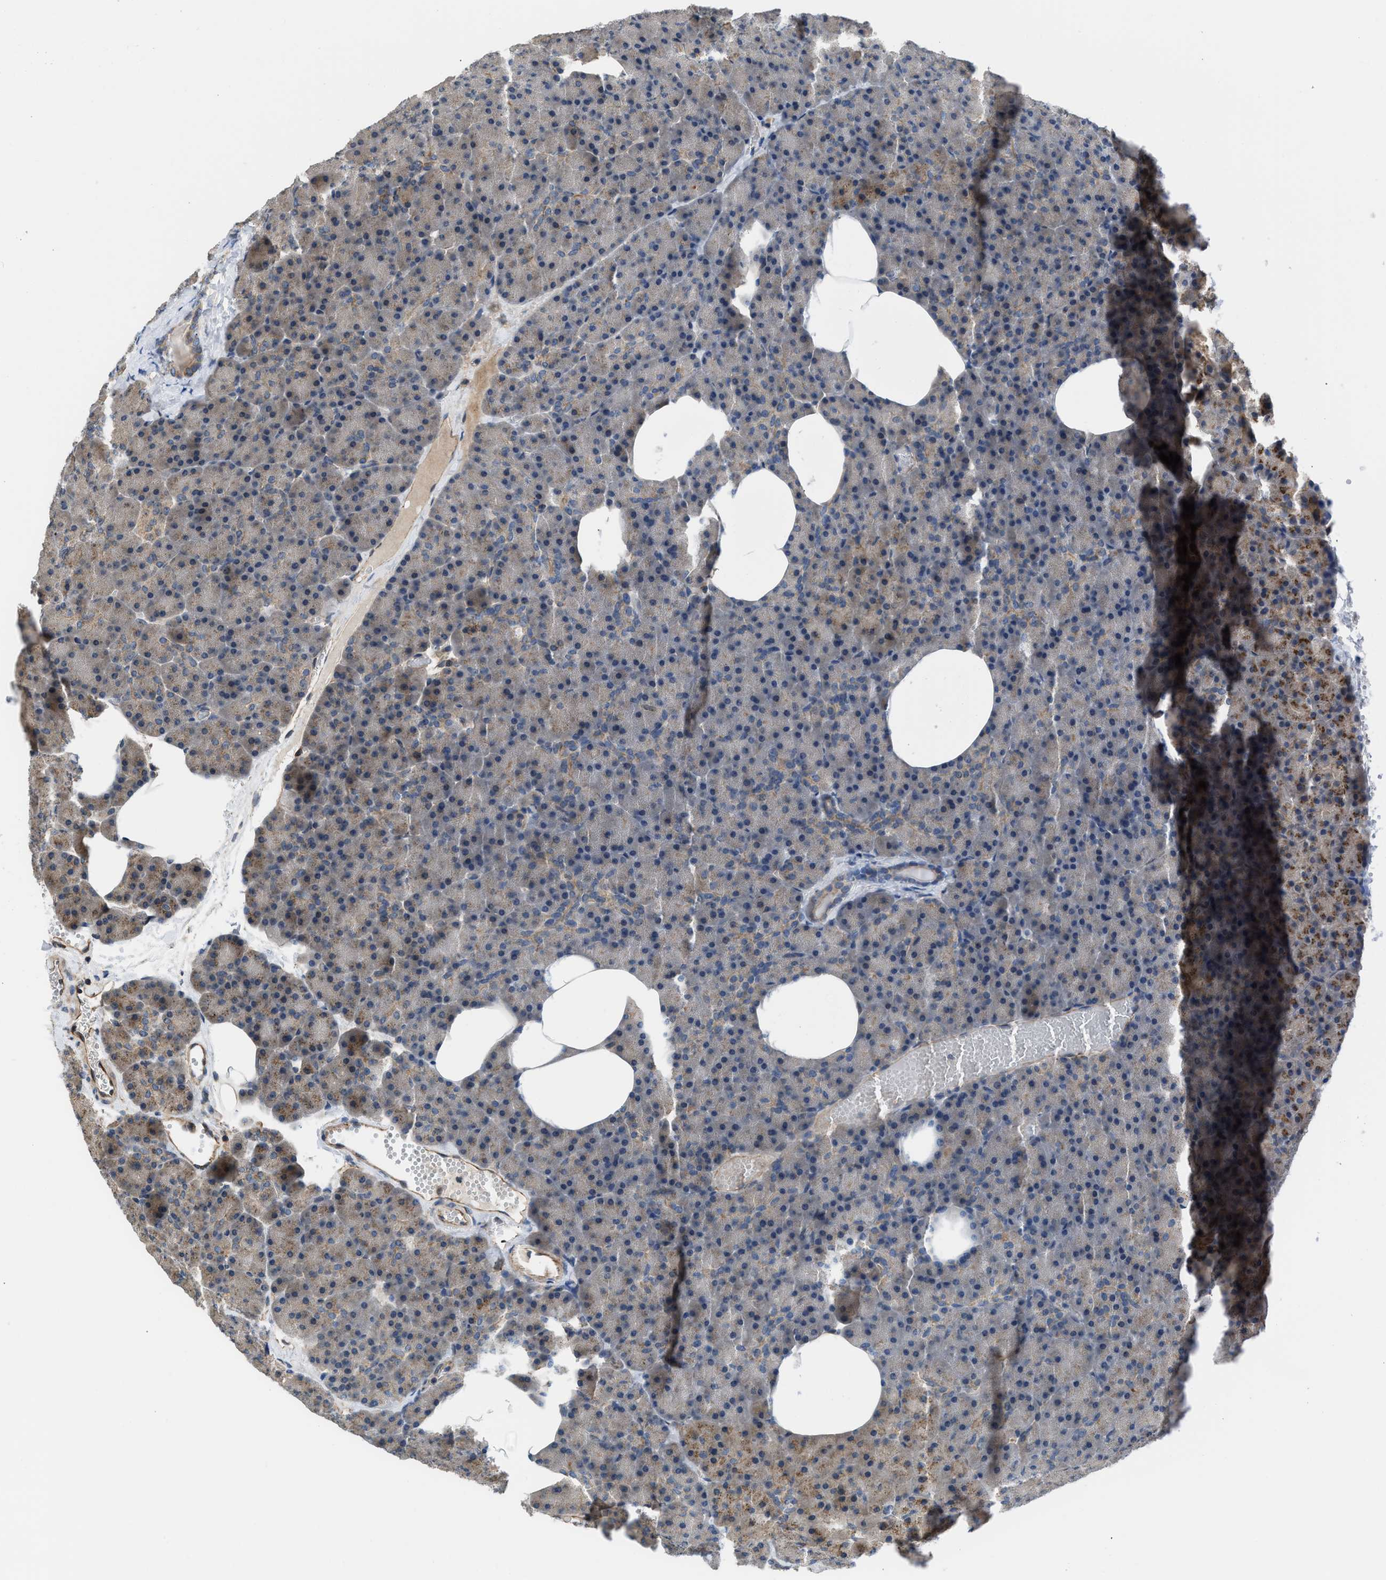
{"staining": {"intensity": "moderate", "quantity": "25%-75%", "location": "cytoplasmic/membranous"}, "tissue": "pancreas", "cell_type": "Exocrine glandular cells", "image_type": "normal", "snomed": [{"axis": "morphology", "description": "Normal tissue, NOS"}, {"axis": "morphology", "description": "Carcinoid, malignant, NOS"}, {"axis": "topography", "description": "Pancreas"}], "caption": "Immunohistochemical staining of normal pancreas demonstrates 25%-75% levels of moderate cytoplasmic/membranous protein positivity in approximately 25%-75% of exocrine glandular cells.", "gene": "GPATCH2L", "patient": {"sex": "female", "age": 35}}